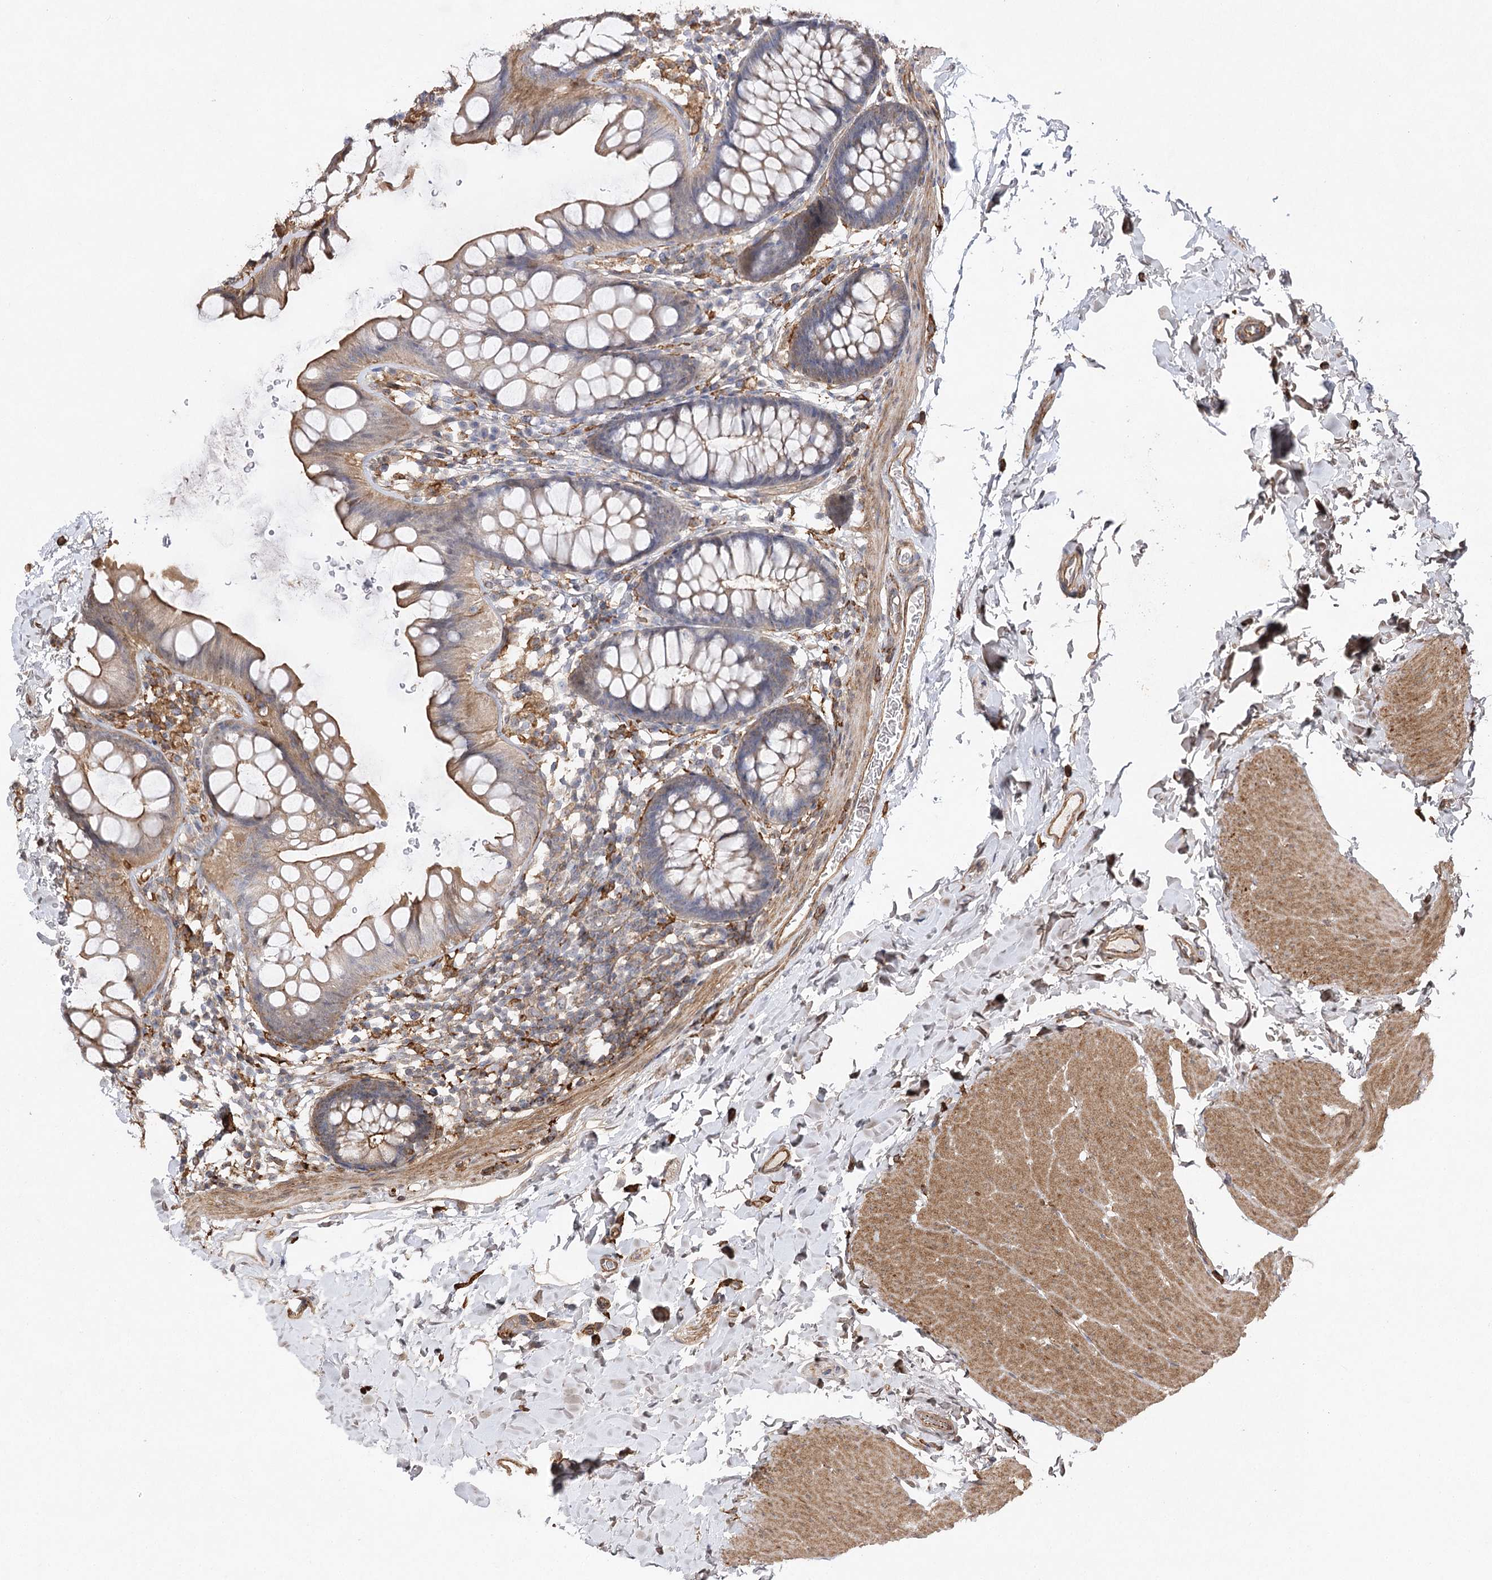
{"staining": {"intensity": "moderate", "quantity": "25%-75%", "location": "cytoplasmic/membranous"}, "tissue": "colon", "cell_type": "Endothelial cells", "image_type": "normal", "snomed": [{"axis": "morphology", "description": "Normal tissue, NOS"}, {"axis": "topography", "description": "Colon"}], "caption": "Colon was stained to show a protein in brown. There is medium levels of moderate cytoplasmic/membranous staining in approximately 25%-75% of endothelial cells. (DAB (3,3'-diaminobenzidine) IHC, brown staining for protein, blue staining for nuclei).", "gene": "OBSL1", "patient": {"sex": "female", "age": 62}}